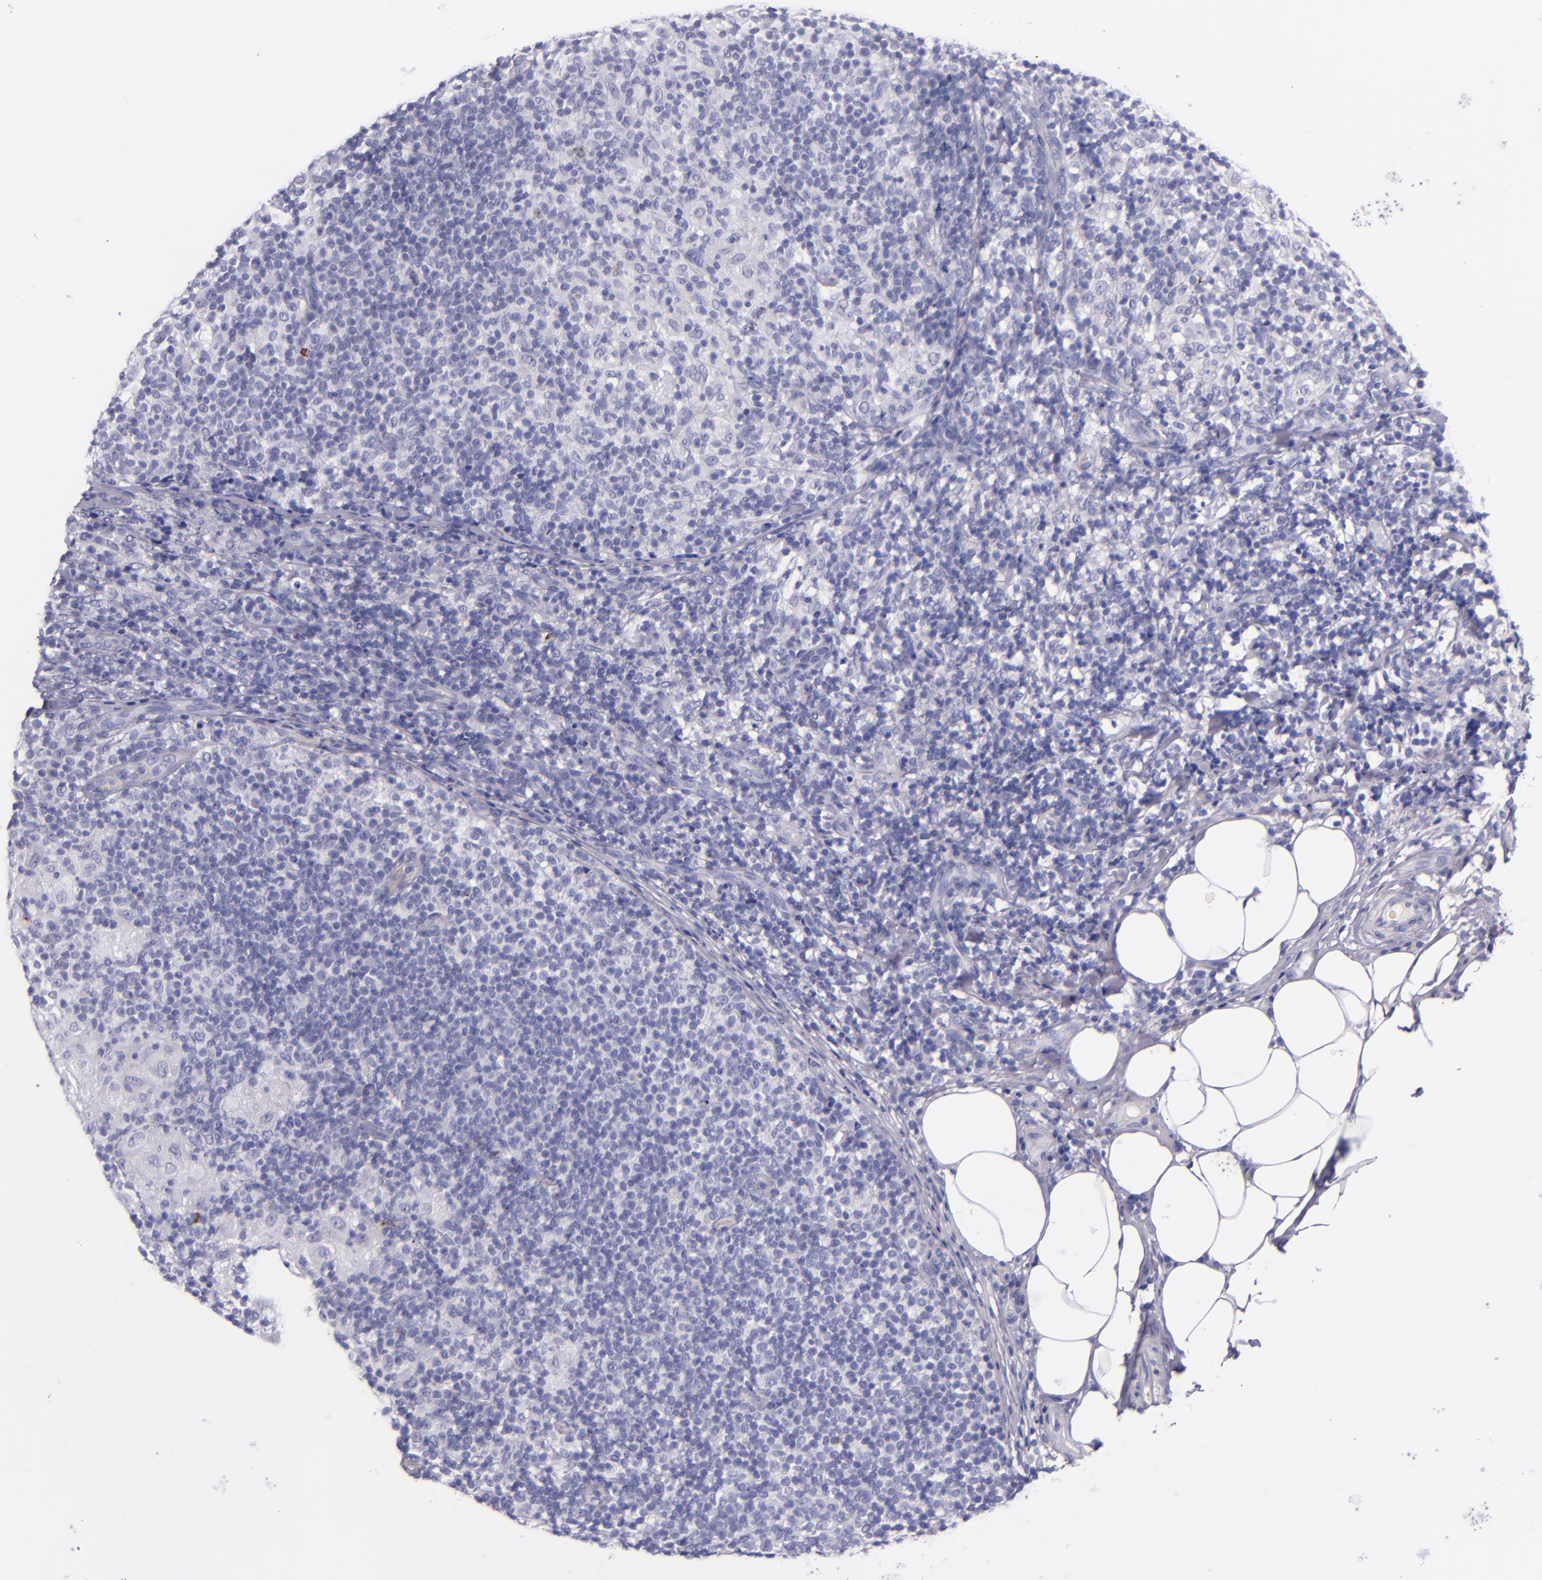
{"staining": {"intensity": "negative", "quantity": "none", "location": "none"}, "tissue": "lymph node", "cell_type": "Germinal center cells", "image_type": "normal", "snomed": [{"axis": "morphology", "description": "Normal tissue, NOS"}, {"axis": "morphology", "description": "Inflammation, NOS"}, {"axis": "topography", "description": "Lymph node"}], "caption": "High magnification brightfield microscopy of unremarkable lymph node stained with DAB (3,3'-diaminobenzidine) (brown) and counterstained with hematoxylin (blue): germinal center cells show no significant staining. (Brightfield microscopy of DAB (3,3'-diaminobenzidine) immunohistochemistry (IHC) at high magnification).", "gene": "LAG3", "patient": {"sex": "male", "age": 46}}